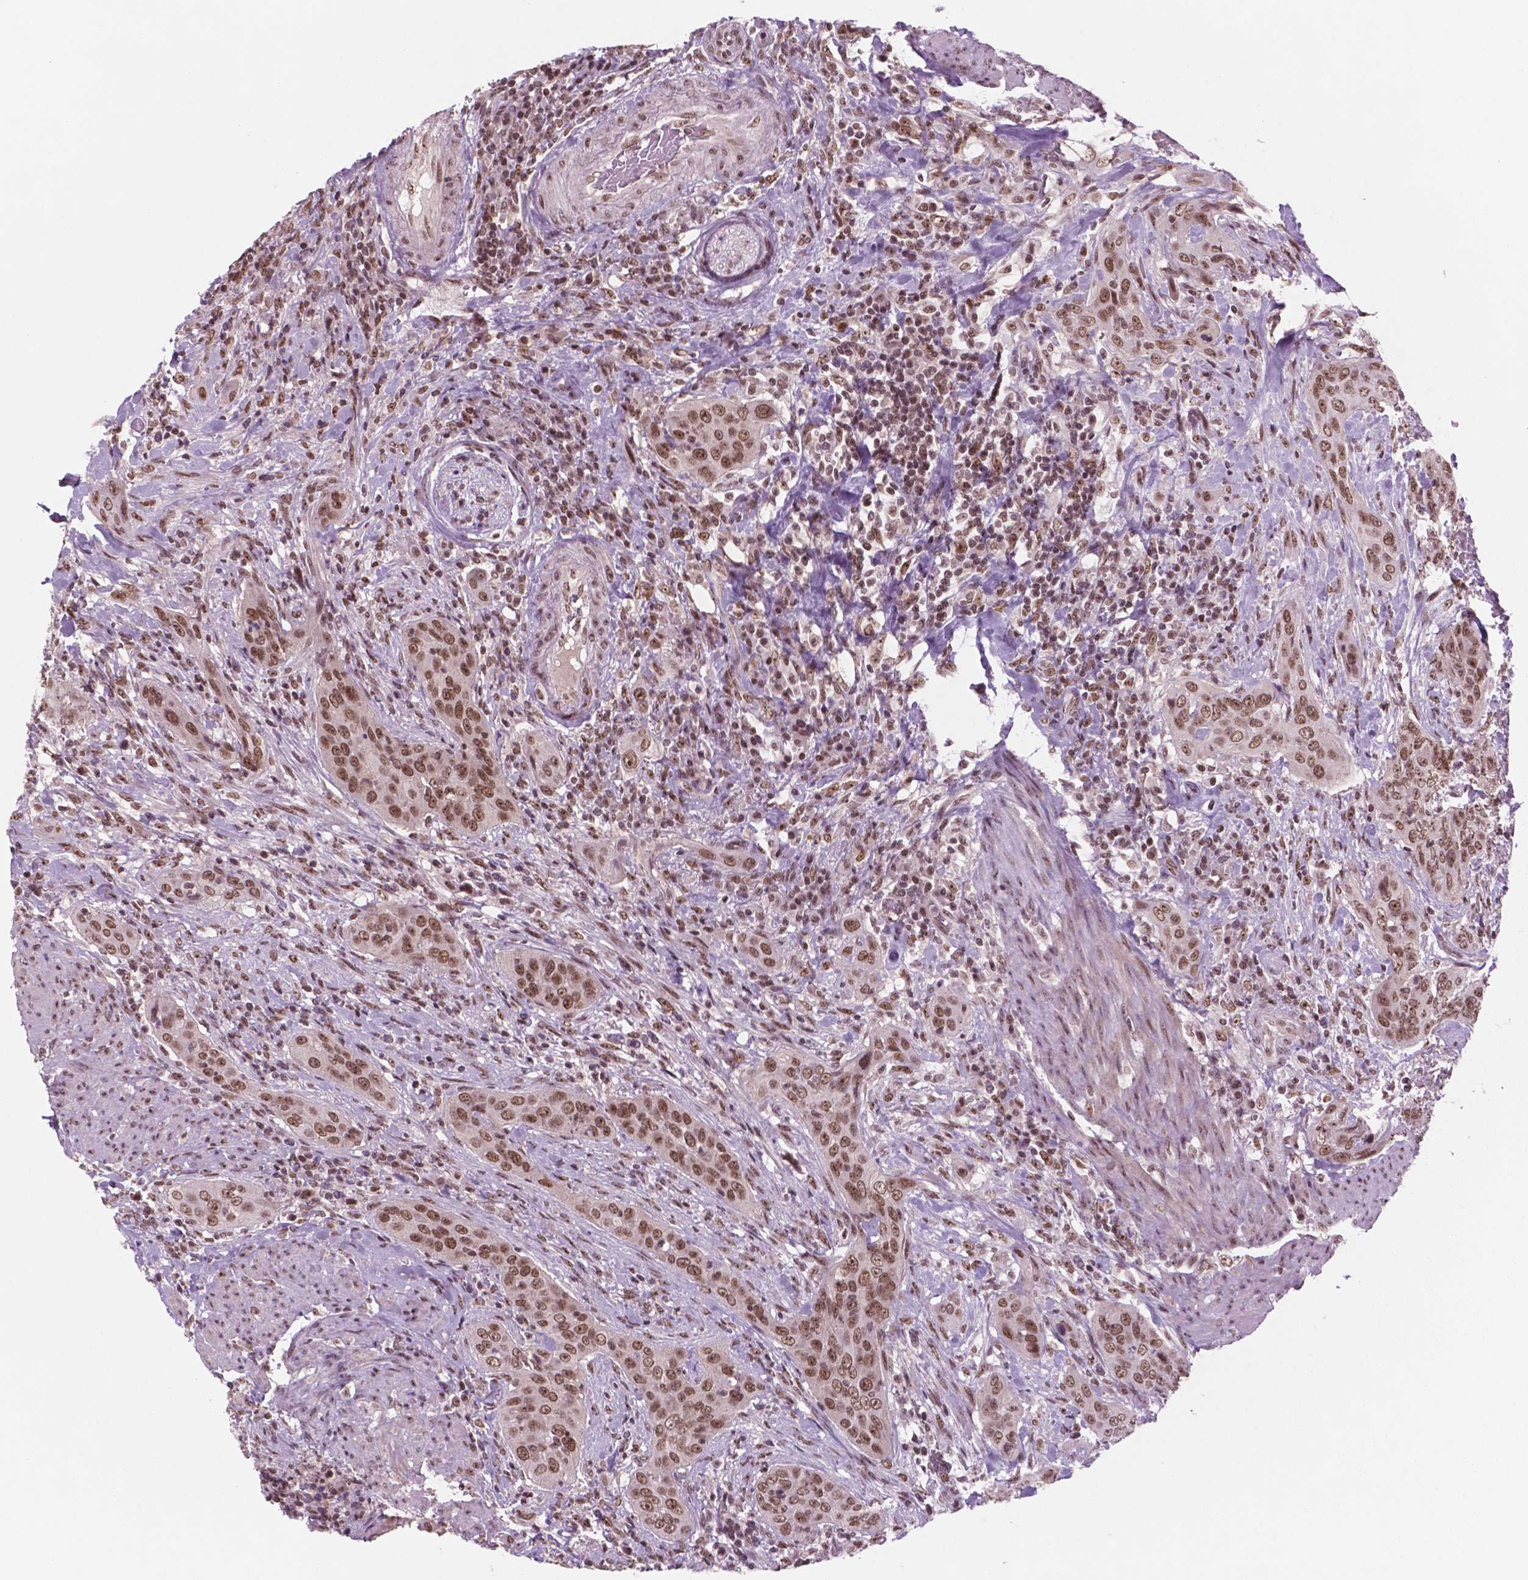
{"staining": {"intensity": "moderate", "quantity": ">75%", "location": "nuclear"}, "tissue": "urothelial cancer", "cell_type": "Tumor cells", "image_type": "cancer", "snomed": [{"axis": "morphology", "description": "Urothelial carcinoma, High grade"}, {"axis": "topography", "description": "Urinary bladder"}], "caption": "Immunohistochemical staining of human urothelial cancer demonstrates medium levels of moderate nuclear protein expression in about >75% of tumor cells.", "gene": "POLR2E", "patient": {"sex": "male", "age": 82}}